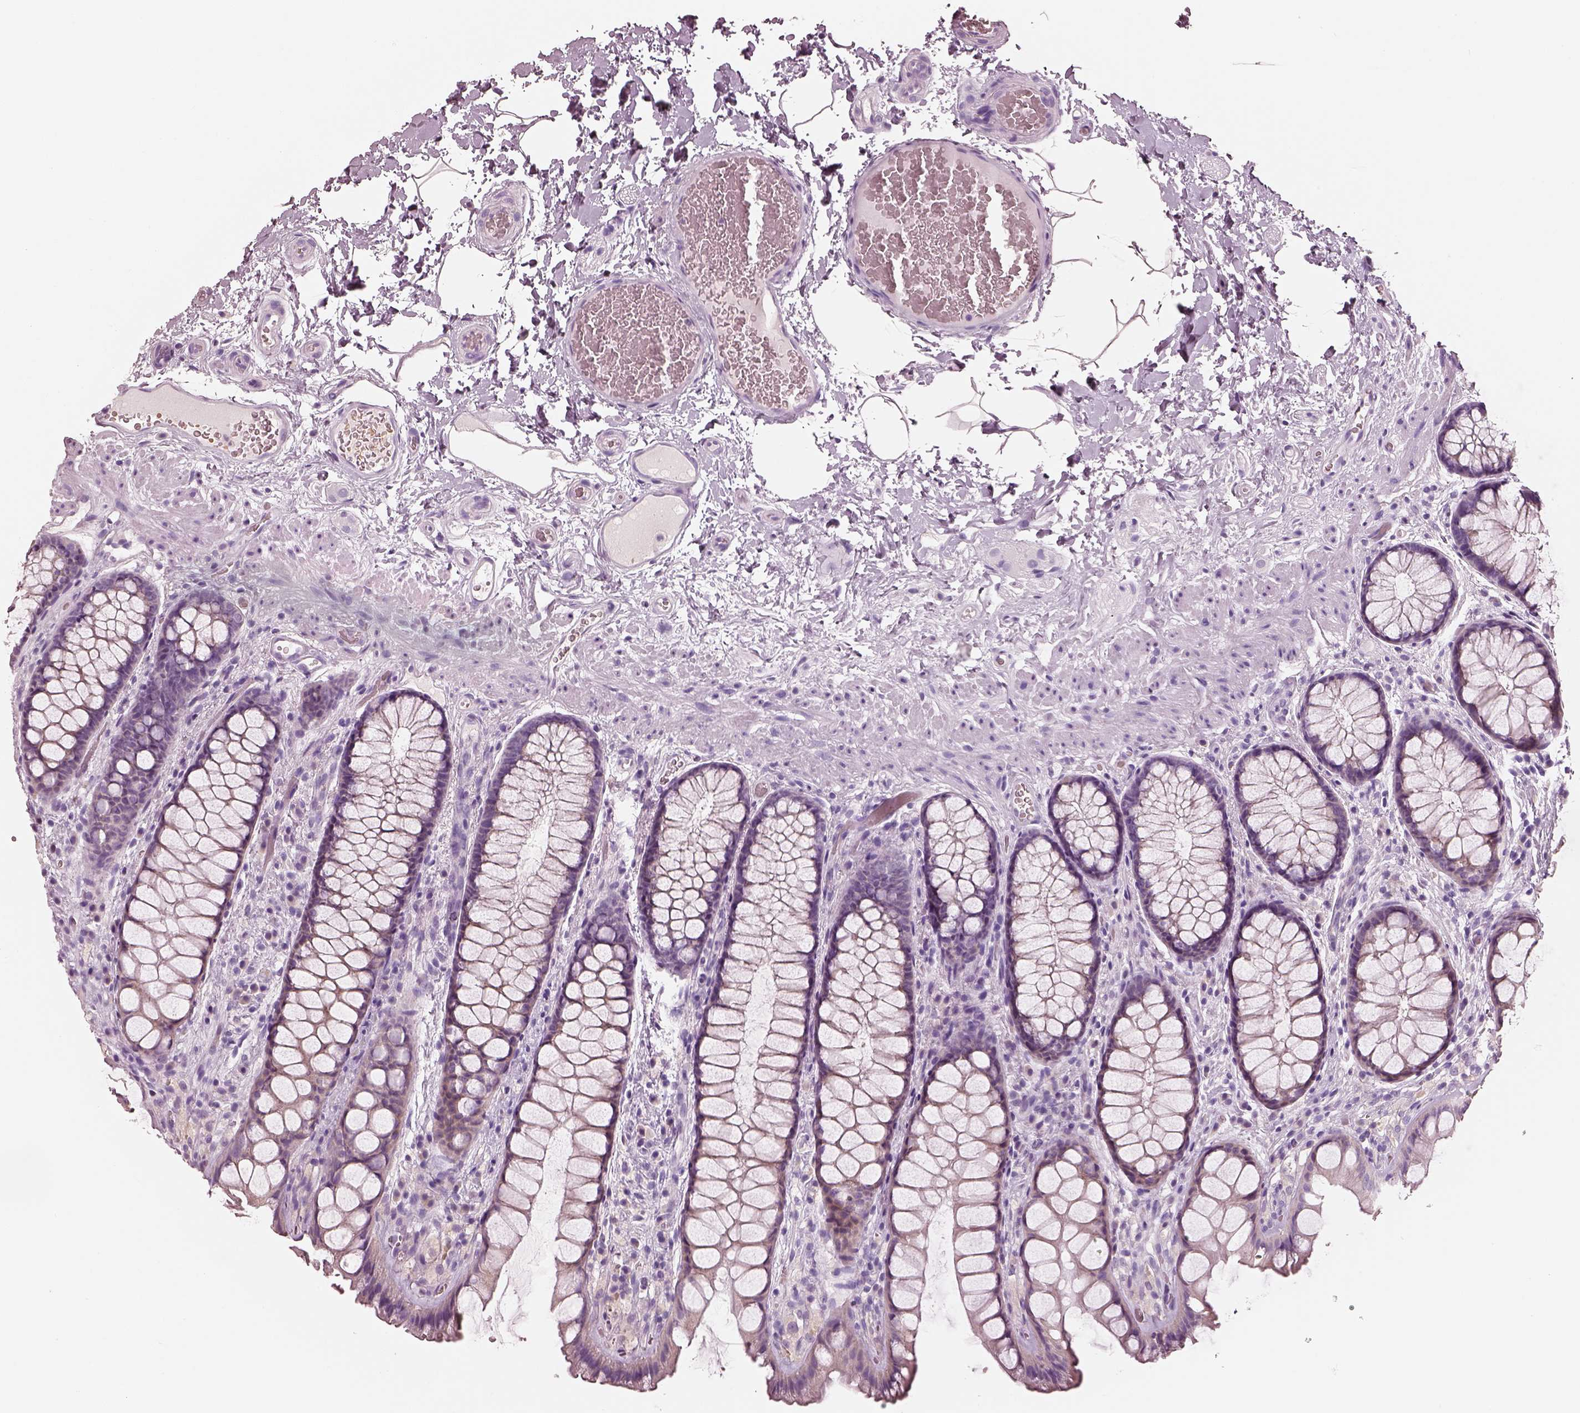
{"staining": {"intensity": "weak", "quantity": "25%-75%", "location": "cytoplasmic/membranous"}, "tissue": "rectum", "cell_type": "Glandular cells", "image_type": "normal", "snomed": [{"axis": "morphology", "description": "Normal tissue, NOS"}, {"axis": "topography", "description": "Rectum"}], "caption": "Rectum stained with a brown dye exhibits weak cytoplasmic/membranous positive expression in approximately 25%-75% of glandular cells.", "gene": "ELSPBP1", "patient": {"sex": "female", "age": 62}}